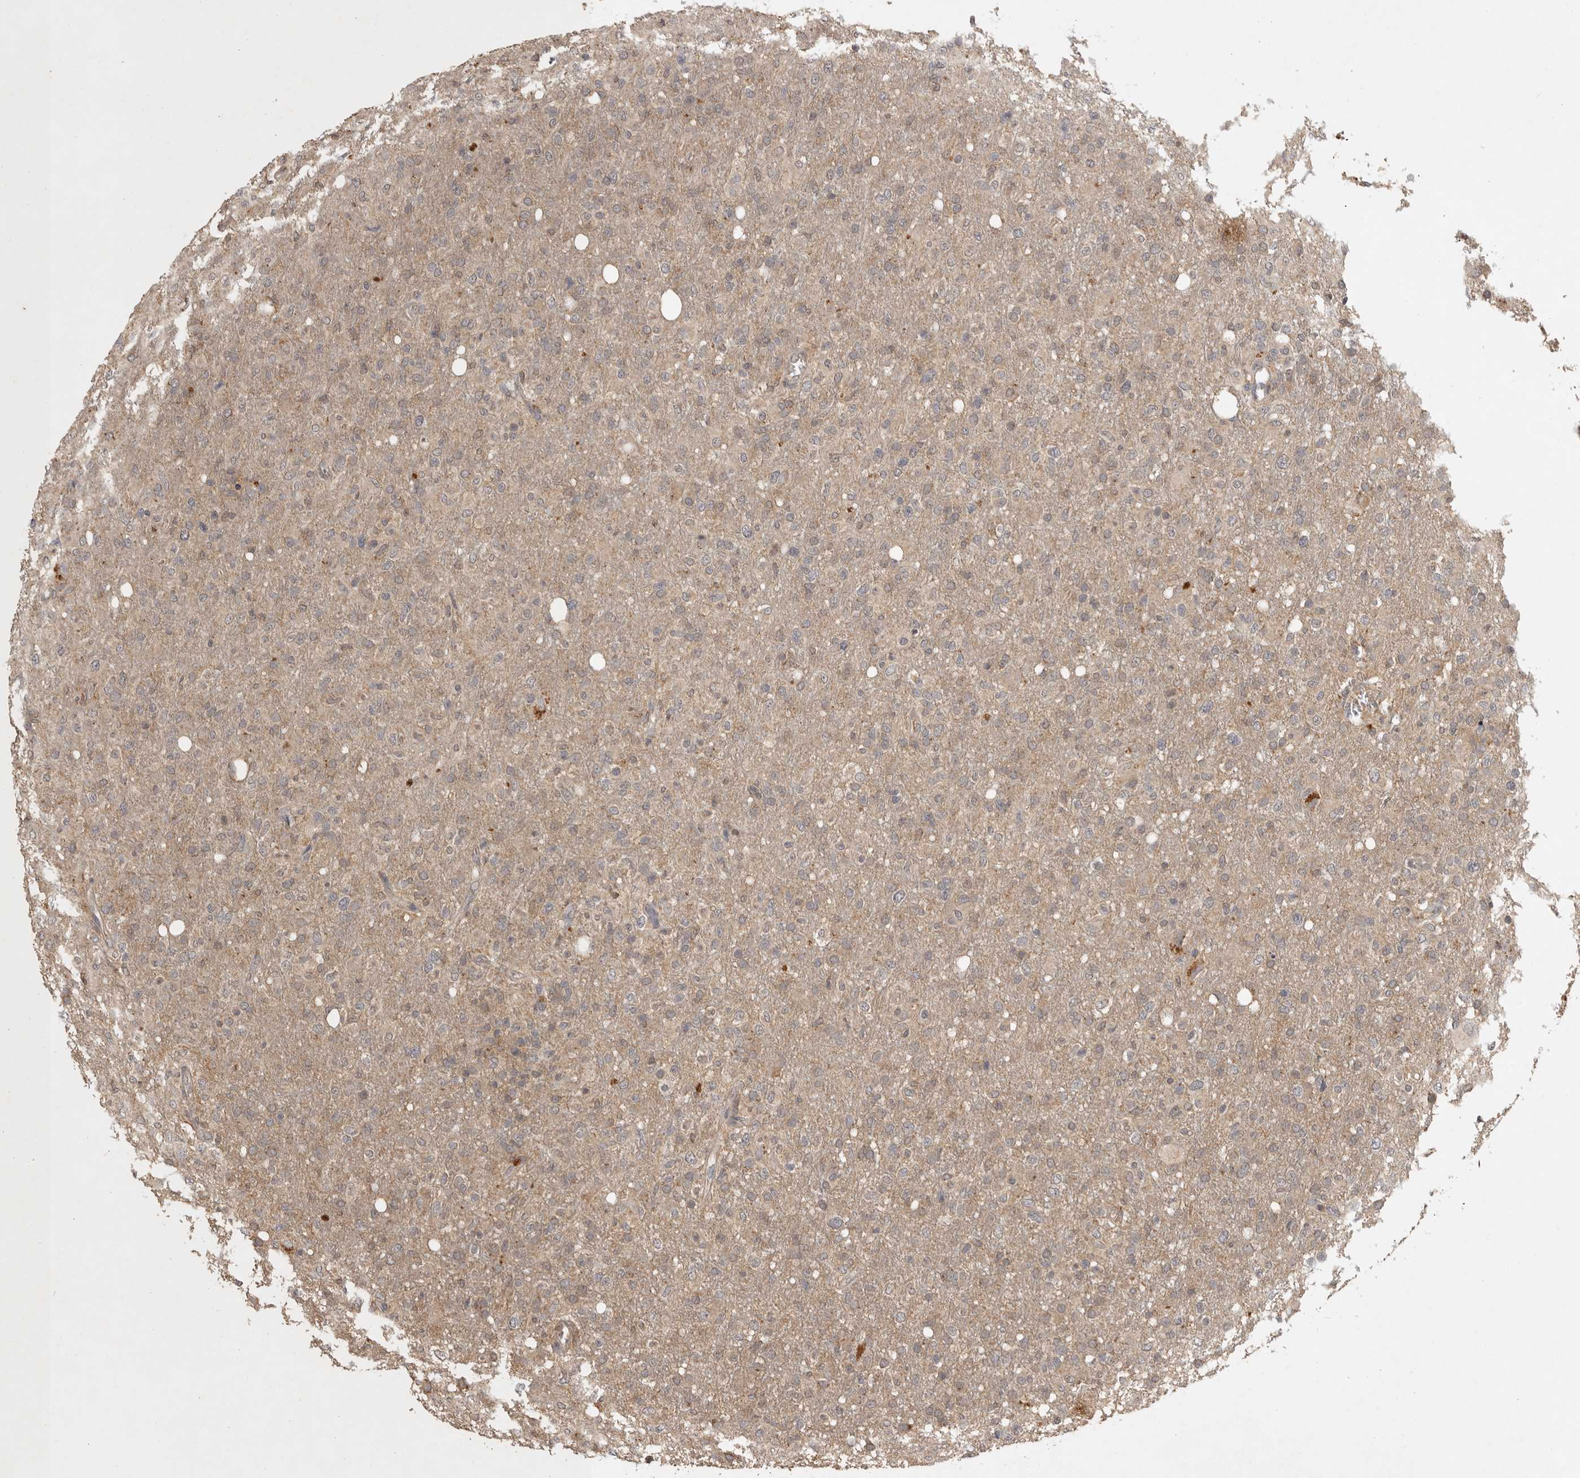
{"staining": {"intensity": "weak", "quantity": ">75%", "location": "cytoplasmic/membranous"}, "tissue": "glioma", "cell_type": "Tumor cells", "image_type": "cancer", "snomed": [{"axis": "morphology", "description": "Glioma, malignant, High grade"}, {"axis": "topography", "description": "Brain"}], "caption": "An image showing weak cytoplasmic/membranous positivity in approximately >75% of tumor cells in malignant high-grade glioma, as visualized by brown immunohistochemical staining.", "gene": "ADAMTS4", "patient": {"sex": "female", "age": 57}}